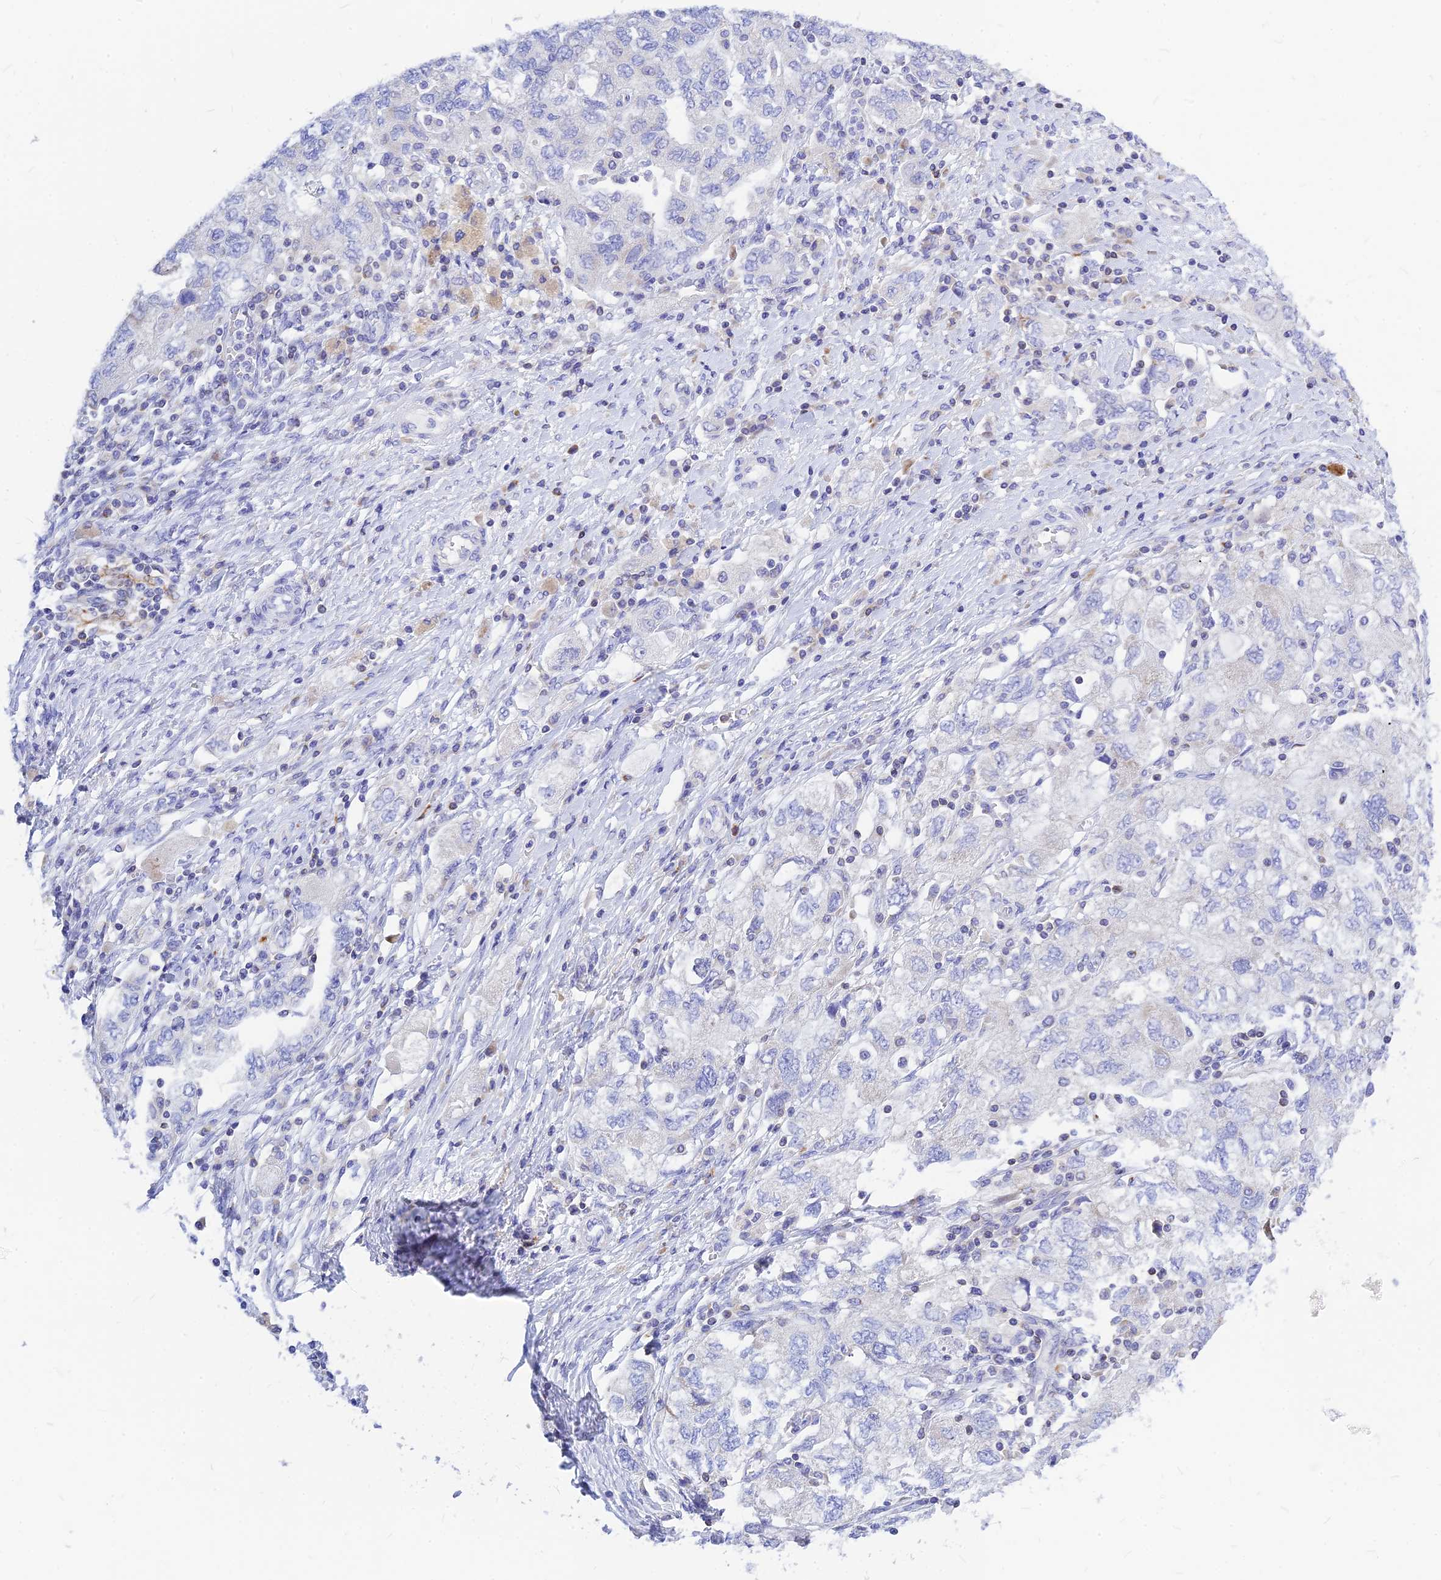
{"staining": {"intensity": "negative", "quantity": "none", "location": "none"}, "tissue": "ovarian cancer", "cell_type": "Tumor cells", "image_type": "cancer", "snomed": [{"axis": "morphology", "description": "Carcinoma, NOS"}, {"axis": "morphology", "description": "Cystadenocarcinoma, serous, NOS"}, {"axis": "topography", "description": "Ovary"}], "caption": "An immunohistochemistry (IHC) micrograph of ovarian cancer (carcinoma) is shown. There is no staining in tumor cells of ovarian cancer (carcinoma).", "gene": "CNOT6", "patient": {"sex": "female", "age": 69}}